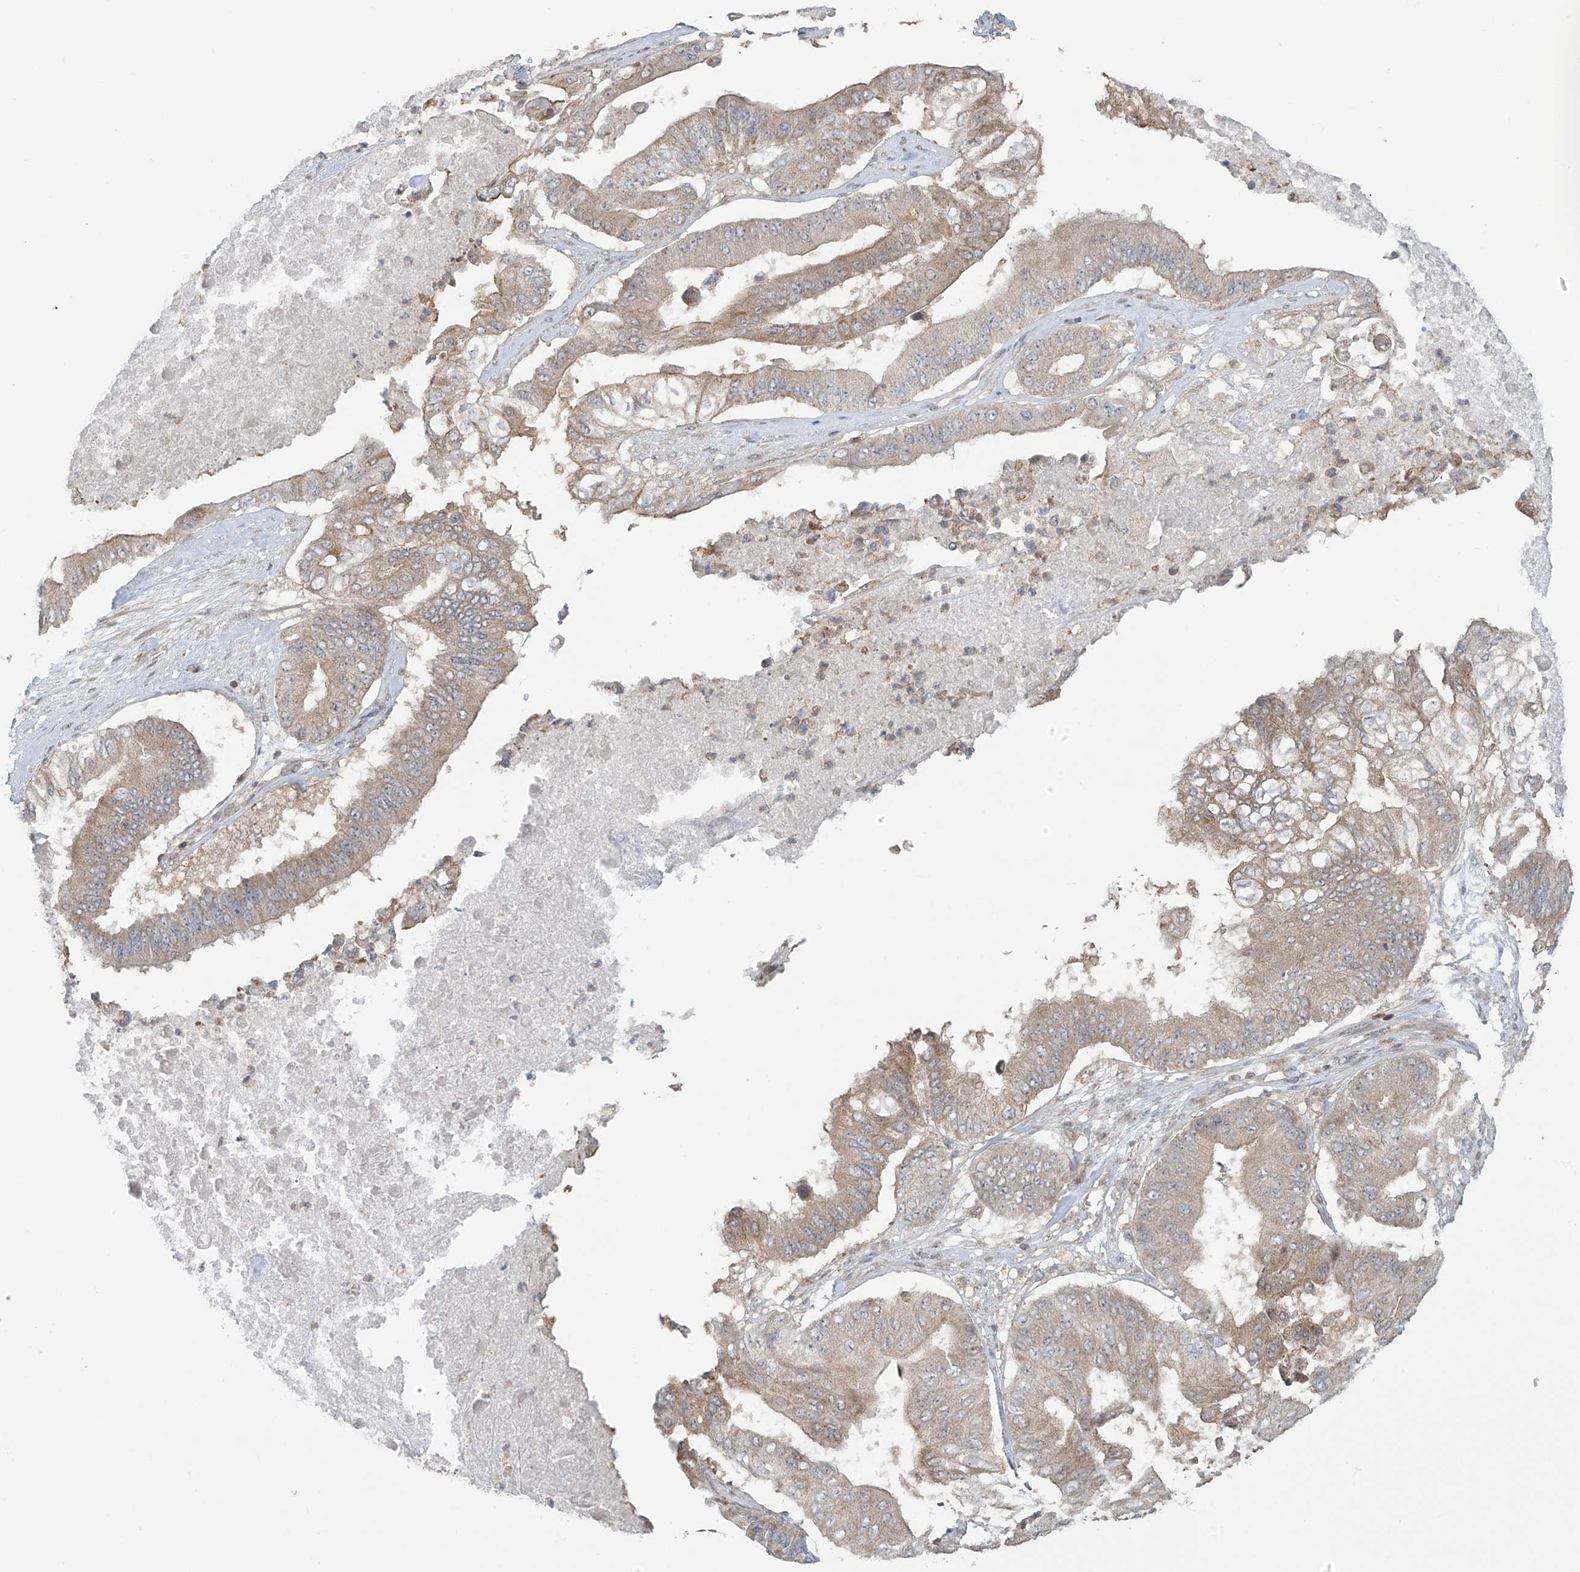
{"staining": {"intensity": "weak", "quantity": "25%-75%", "location": "cytoplasmic/membranous"}, "tissue": "pancreatic cancer", "cell_type": "Tumor cells", "image_type": "cancer", "snomed": [{"axis": "morphology", "description": "Adenocarcinoma, NOS"}, {"axis": "topography", "description": "Pancreas"}], "caption": "Pancreatic cancer (adenocarcinoma) was stained to show a protein in brown. There is low levels of weak cytoplasmic/membranous expression in about 25%-75% of tumor cells. The staining was performed using DAB to visualize the protein expression in brown, while the nuclei were stained in blue with hematoxylin (Magnification: 20x).", "gene": "HDDC2", "patient": {"sex": "female", "age": 77}}